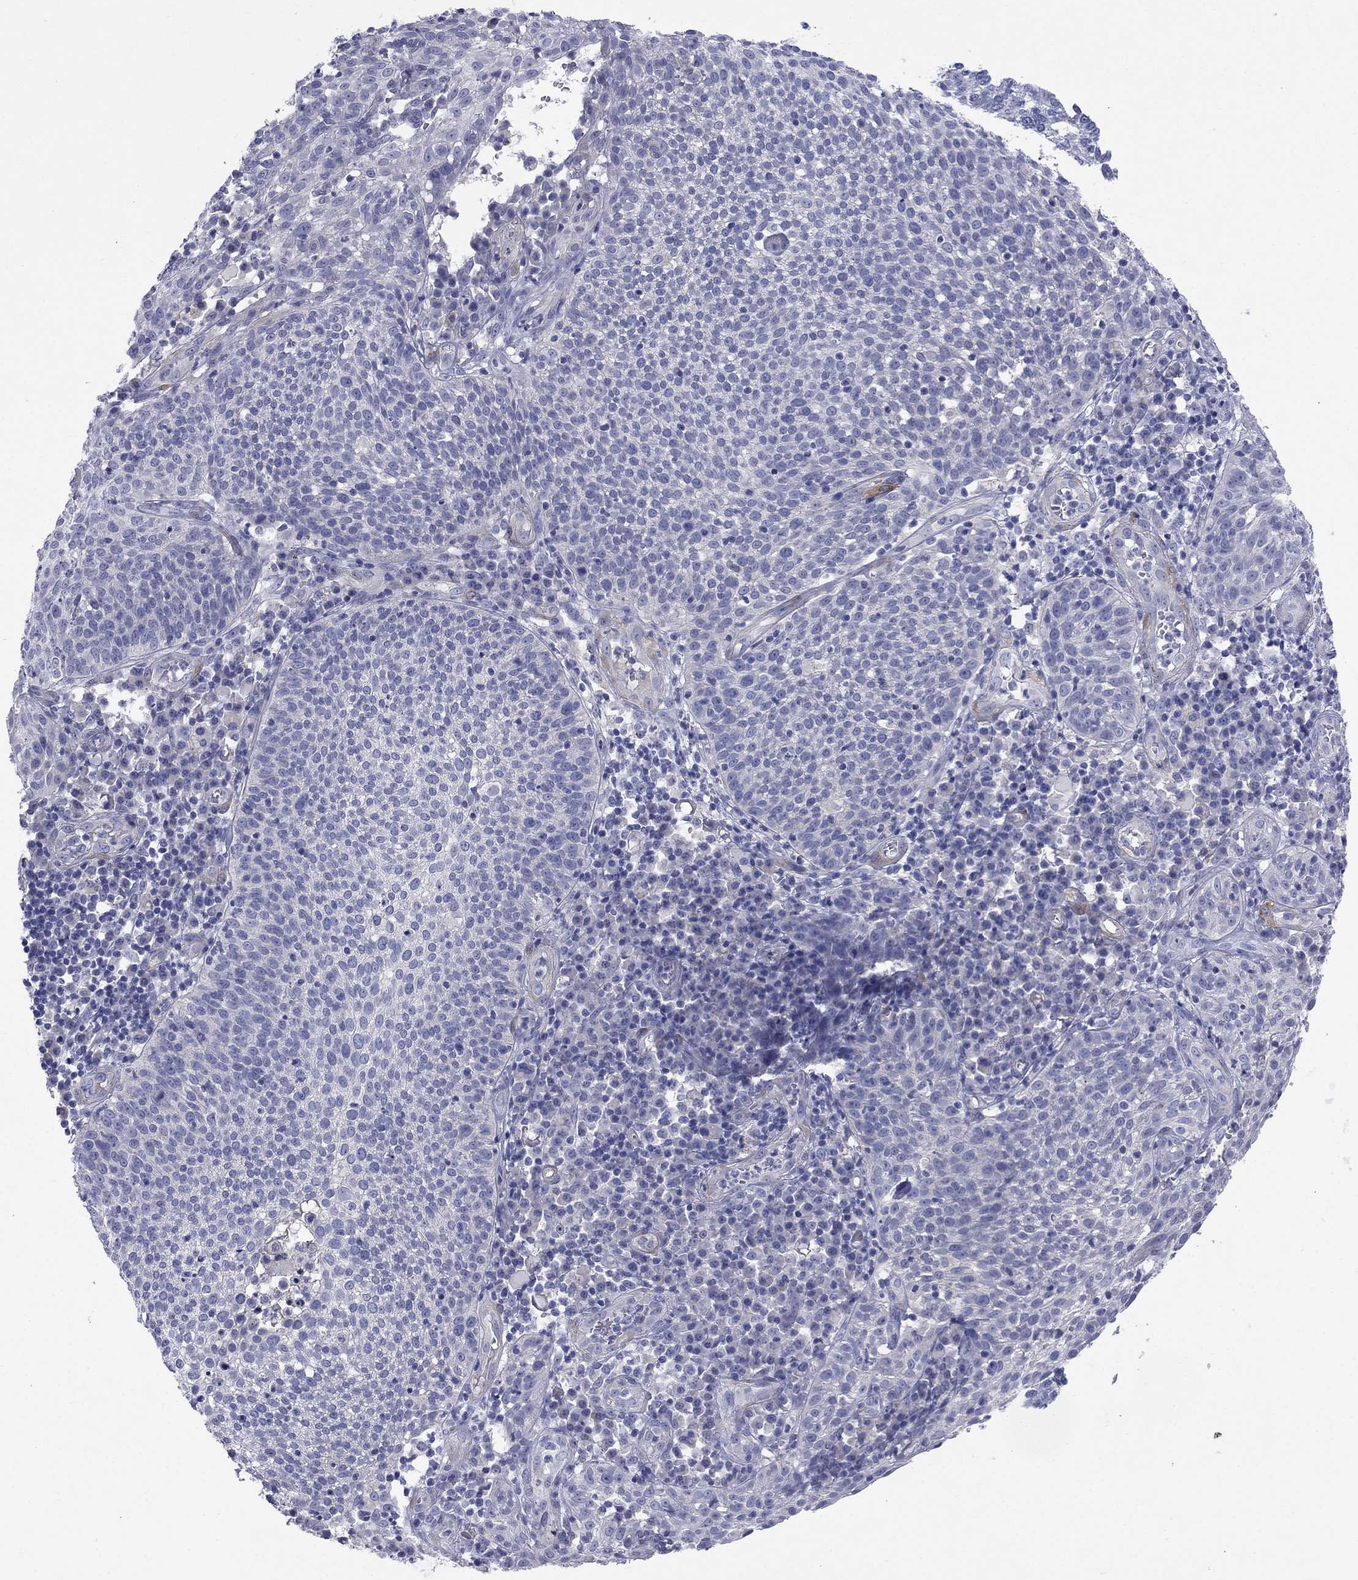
{"staining": {"intensity": "negative", "quantity": "none", "location": "none"}, "tissue": "cervical cancer", "cell_type": "Tumor cells", "image_type": "cancer", "snomed": [{"axis": "morphology", "description": "Squamous cell carcinoma, NOS"}, {"axis": "topography", "description": "Cervix"}], "caption": "A histopathology image of human squamous cell carcinoma (cervical) is negative for staining in tumor cells.", "gene": "PTPRZ1", "patient": {"sex": "female", "age": 34}}